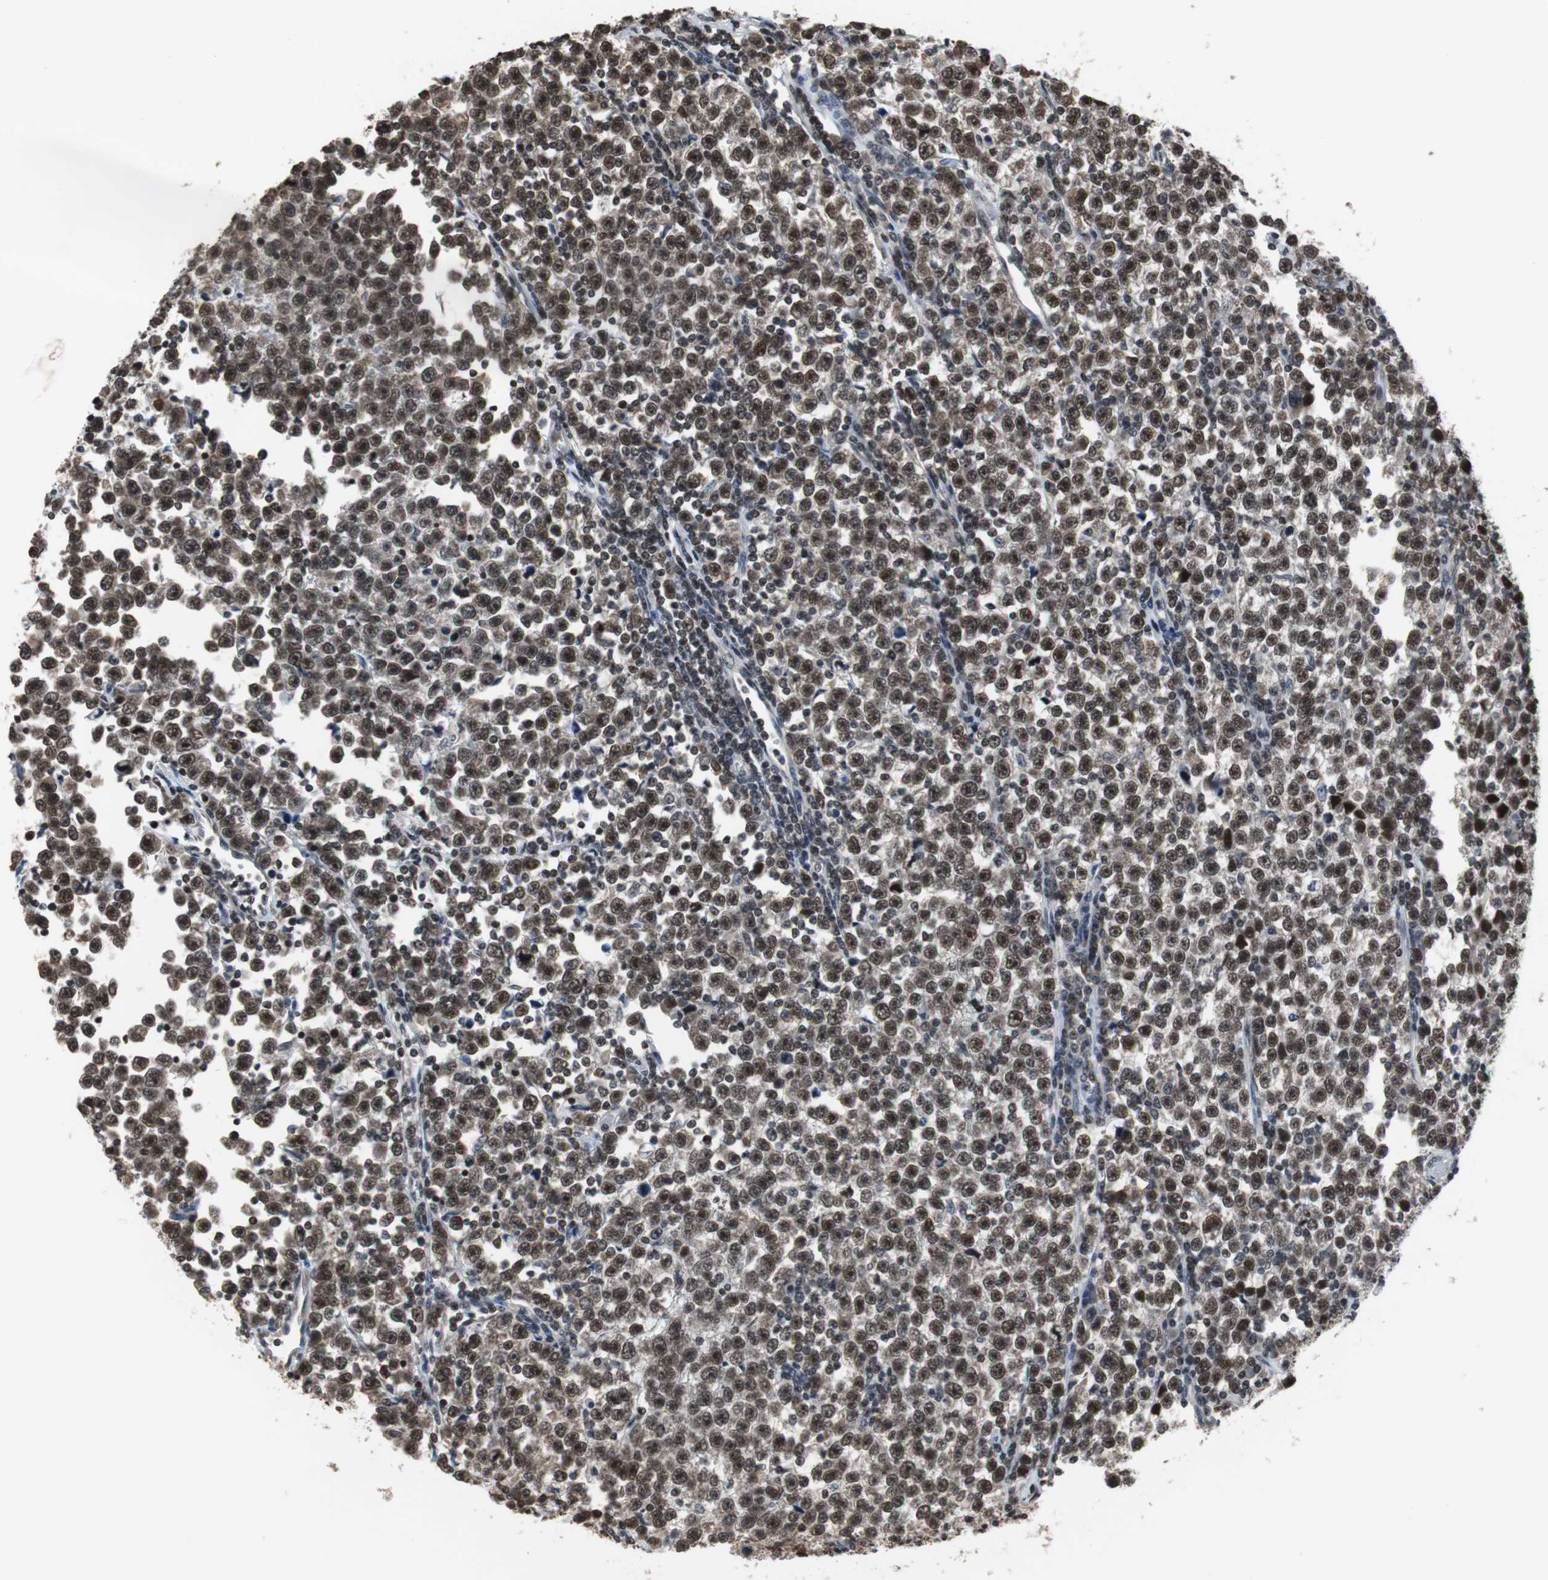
{"staining": {"intensity": "strong", "quantity": ">75%", "location": "nuclear"}, "tissue": "testis cancer", "cell_type": "Tumor cells", "image_type": "cancer", "snomed": [{"axis": "morphology", "description": "Seminoma, NOS"}, {"axis": "topography", "description": "Testis"}], "caption": "Immunohistochemistry micrograph of neoplastic tissue: human seminoma (testis) stained using immunohistochemistry (IHC) displays high levels of strong protein expression localized specifically in the nuclear of tumor cells, appearing as a nuclear brown color.", "gene": "REST", "patient": {"sex": "male", "age": 43}}